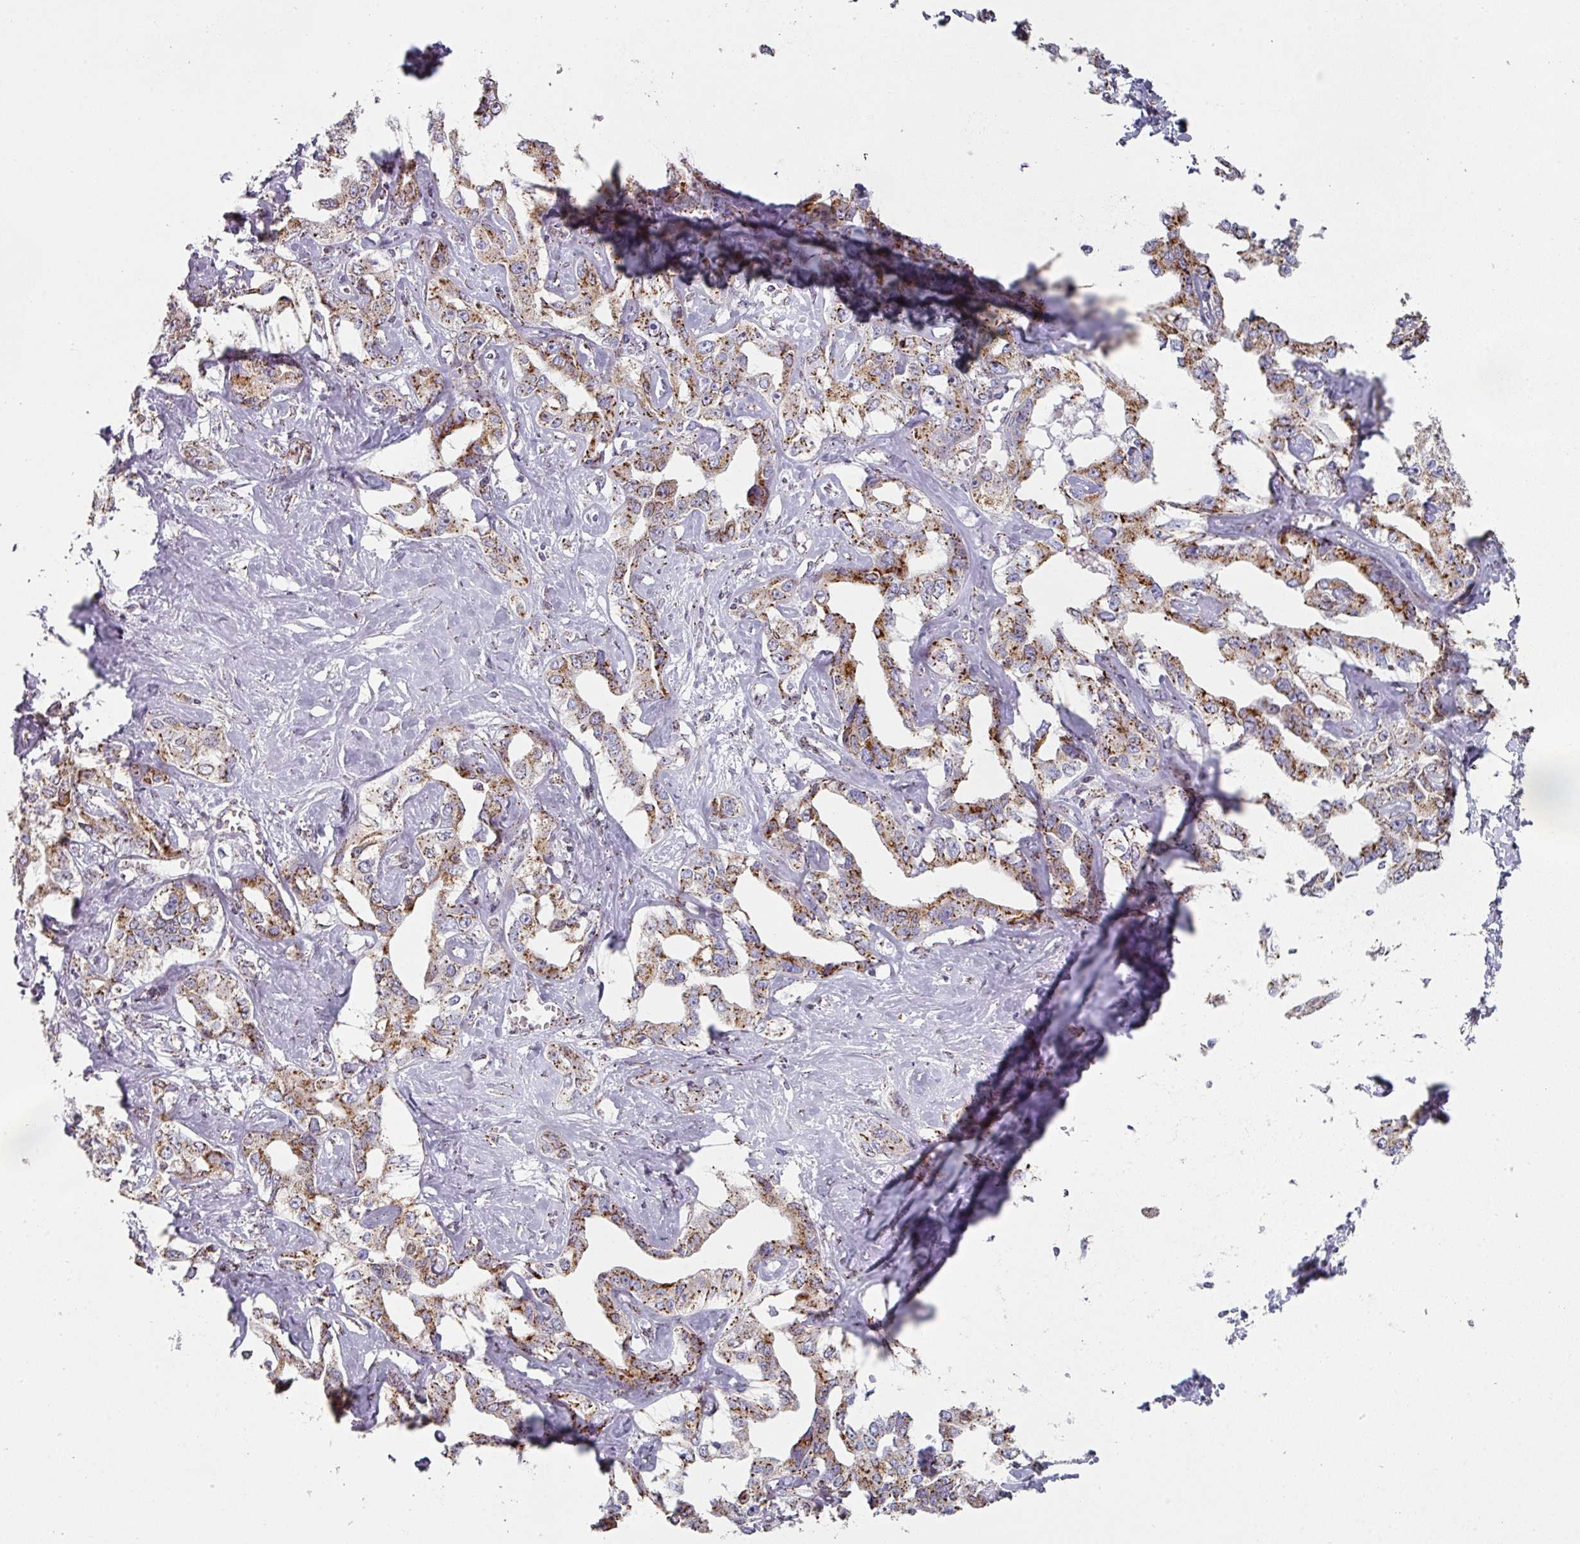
{"staining": {"intensity": "strong", "quantity": ">75%", "location": "cytoplasmic/membranous"}, "tissue": "liver cancer", "cell_type": "Tumor cells", "image_type": "cancer", "snomed": [{"axis": "morphology", "description": "Cholangiocarcinoma"}, {"axis": "topography", "description": "Liver"}], "caption": "Cholangiocarcinoma (liver) stained with DAB immunohistochemistry (IHC) reveals high levels of strong cytoplasmic/membranous expression in approximately >75% of tumor cells.", "gene": "CCDC85B", "patient": {"sex": "male", "age": 59}}